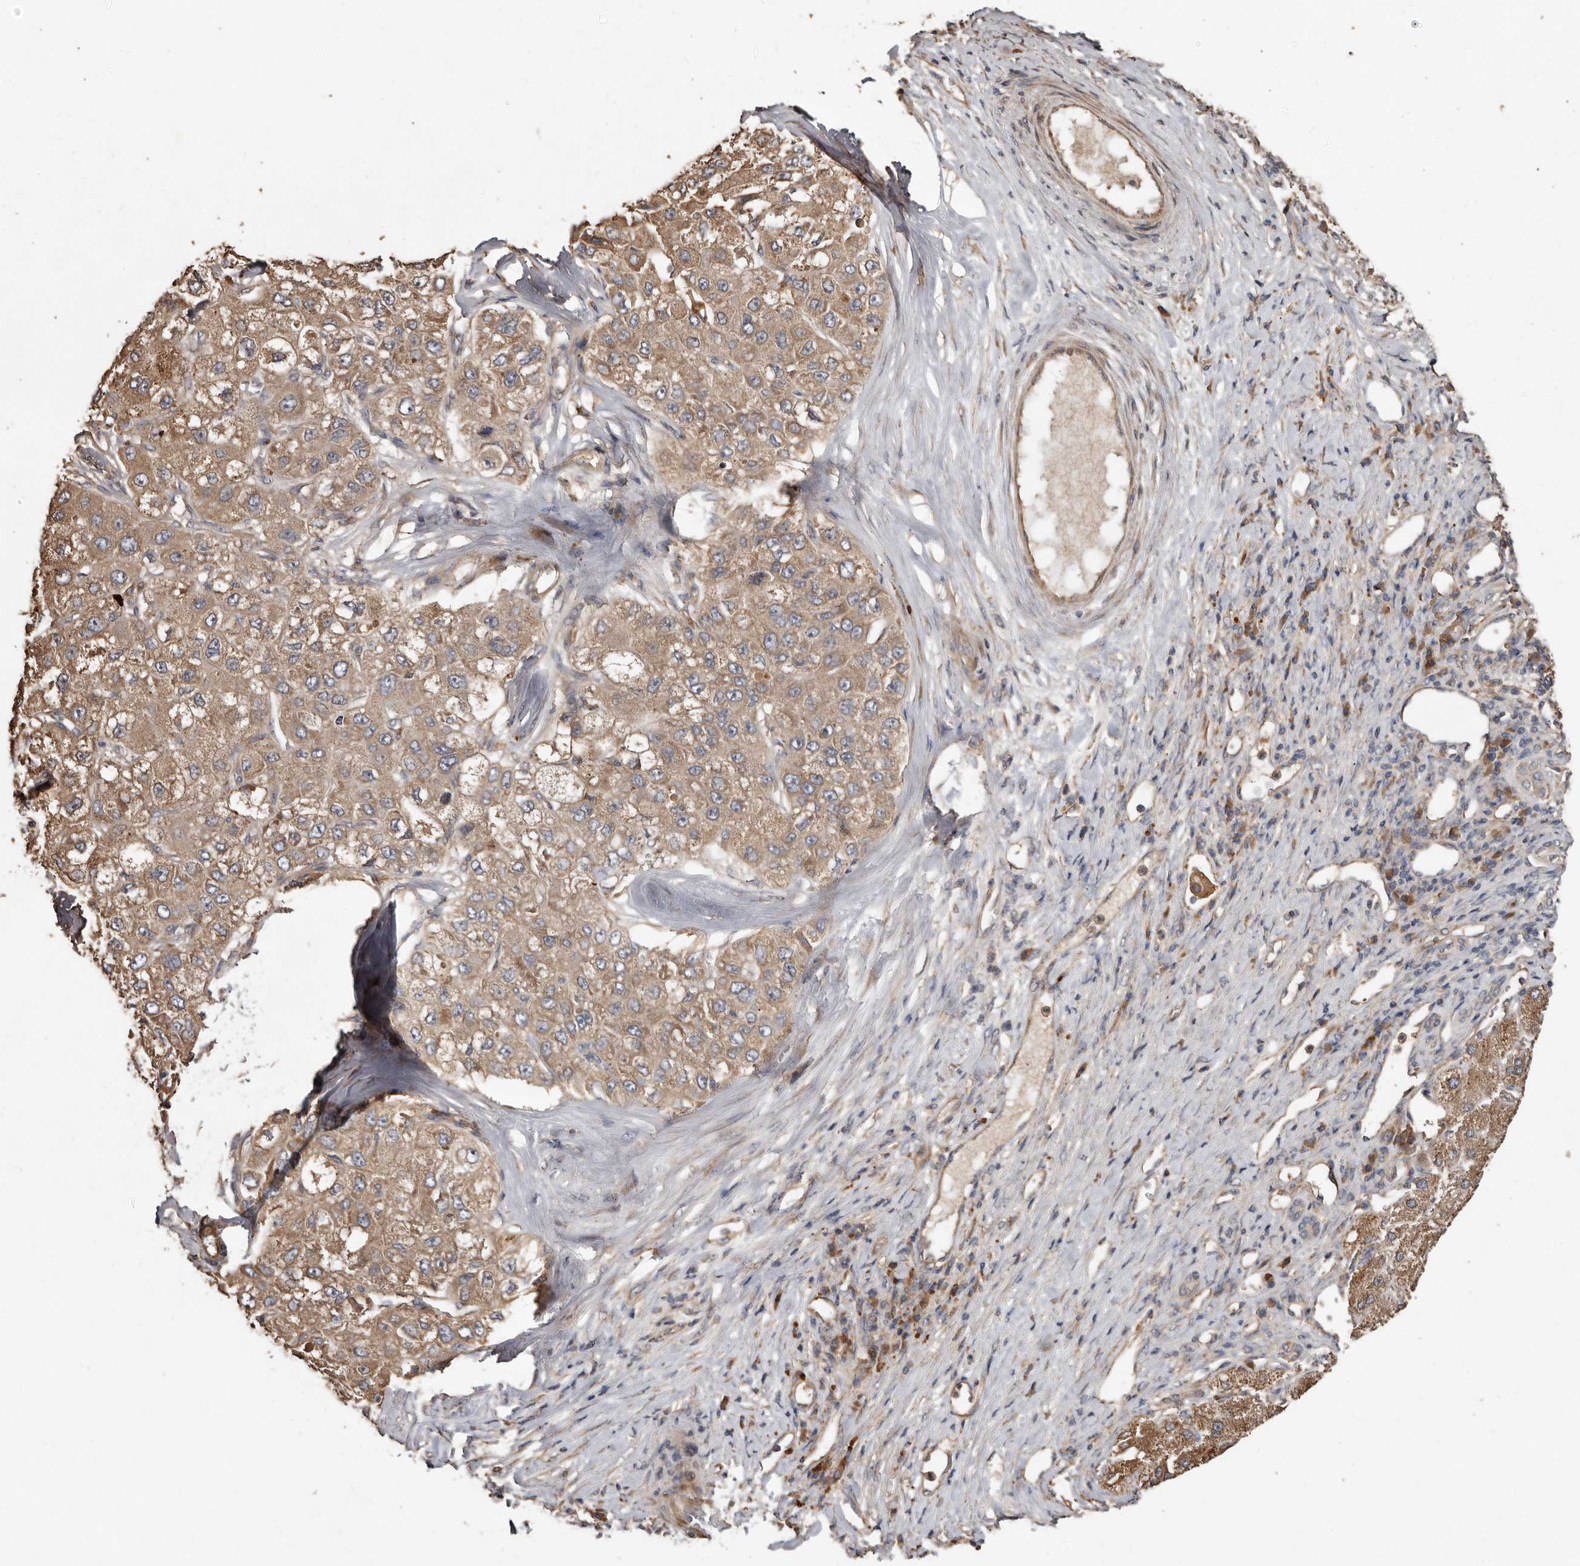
{"staining": {"intensity": "moderate", "quantity": ">75%", "location": "cytoplasmic/membranous"}, "tissue": "liver cancer", "cell_type": "Tumor cells", "image_type": "cancer", "snomed": [{"axis": "morphology", "description": "Carcinoma, Hepatocellular, NOS"}, {"axis": "topography", "description": "Liver"}], "caption": "Immunohistochemical staining of human liver cancer (hepatocellular carcinoma) demonstrates medium levels of moderate cytoplasmic/membranous positivity in about >75% of tumor cells.", "gene": "FLCN", "patient": {"sex": "male", "age": 80}}